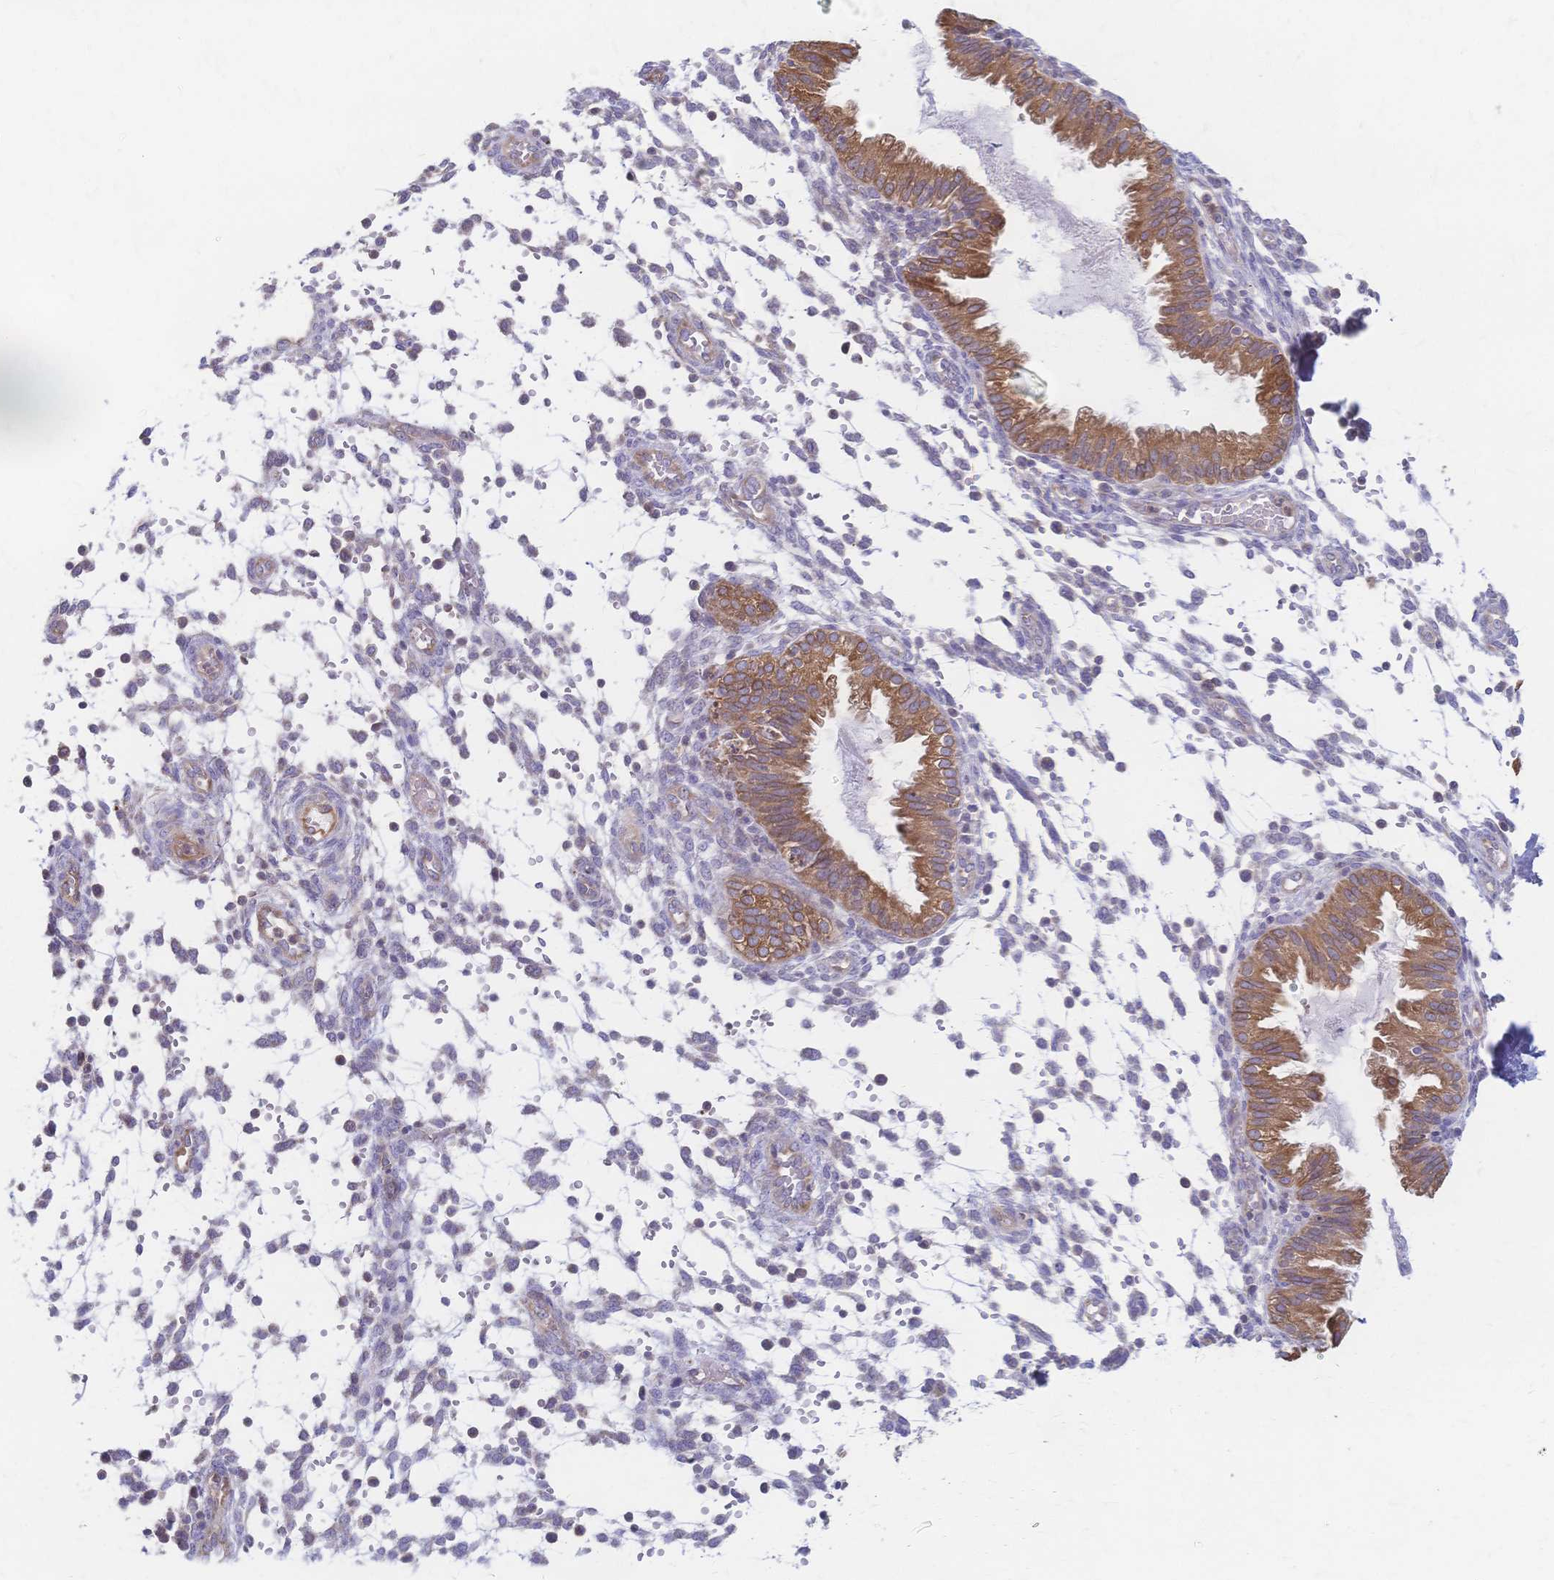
{"staining": {"intensity": "negative", "quantity": "none", "location": "none"}, "tissue": "endometrium", "cell_type": "Cells in endometrial stroma", "image_type": "normal", "snomed": [{"axis": "morphology", "description": "Normal tissue, NOS"}, {"axis": "topography", "description": "Endometrium"}], "caption": "Cells in endometrial stroma are negative for protein expression in unremarkable human endometrium. The staining was performed using DAB to visualize the protein expression in brown, while the nuclei were stained in blue with hematoxylin (Magnification: 20x).", "gene": "CYB5A", "patient": {"sex": "female", "age": 33}}